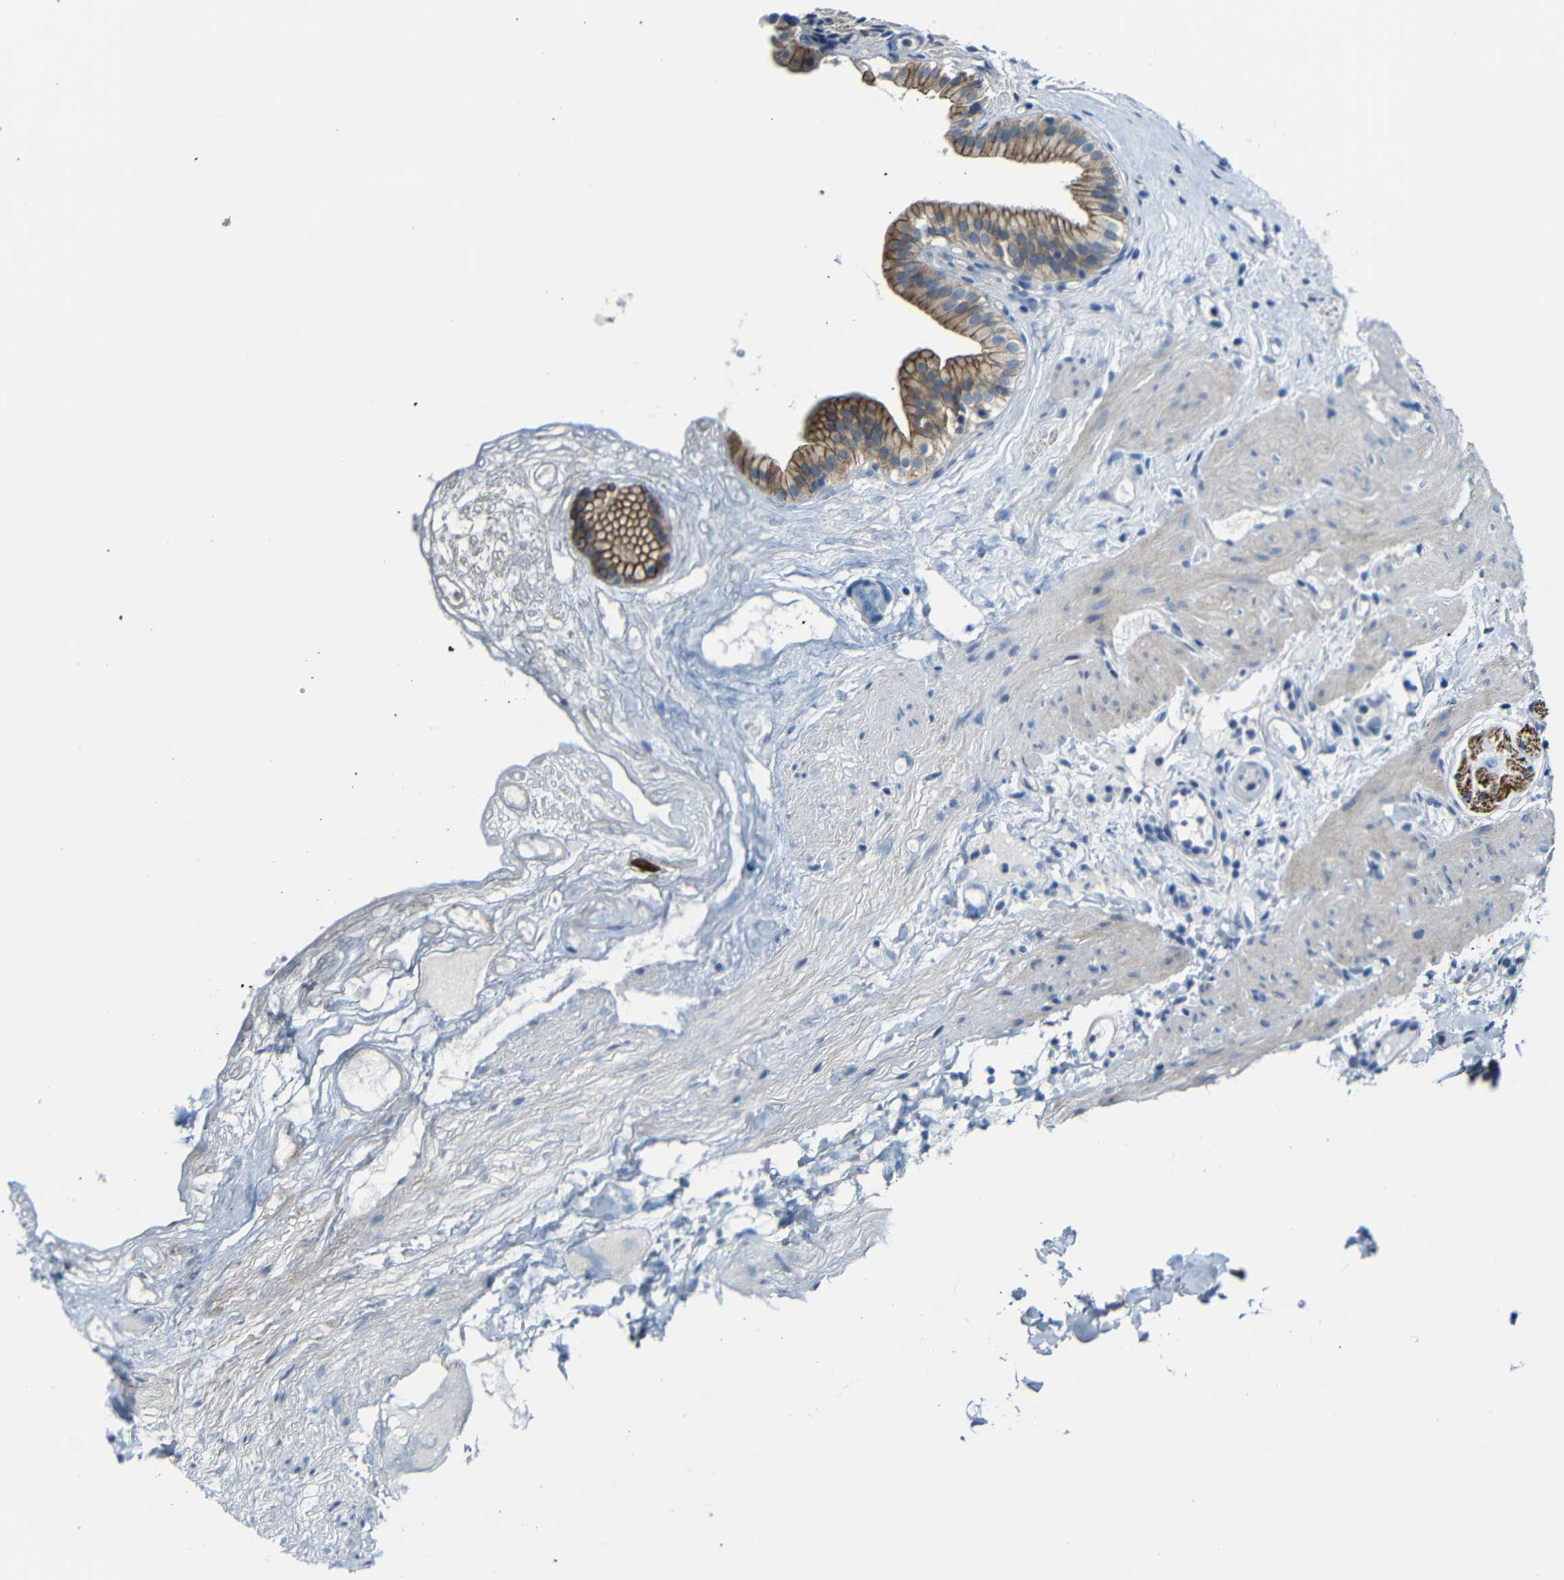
{"staining": {"intensity": "moderate", "quantity": ">75%", "location": "cytoplasmic/membranous"}, "tissue": "gallbladder", "cell_type": "Glandular cells", "image_type": "normal", "snomed": [{"axis": "morphology", "description": "Normal tissue, NOS"}, {"axis": "topography", "description": "Gallbladder"}], "caption": "This micrograph demonstrates IHC staining of benign human gallbladder, with medium moderate cytoplasmic/membranous expression in about >75% of glandular cells.", "gene": "ANK3", "patient": {"sex": "female", "age": 26}}